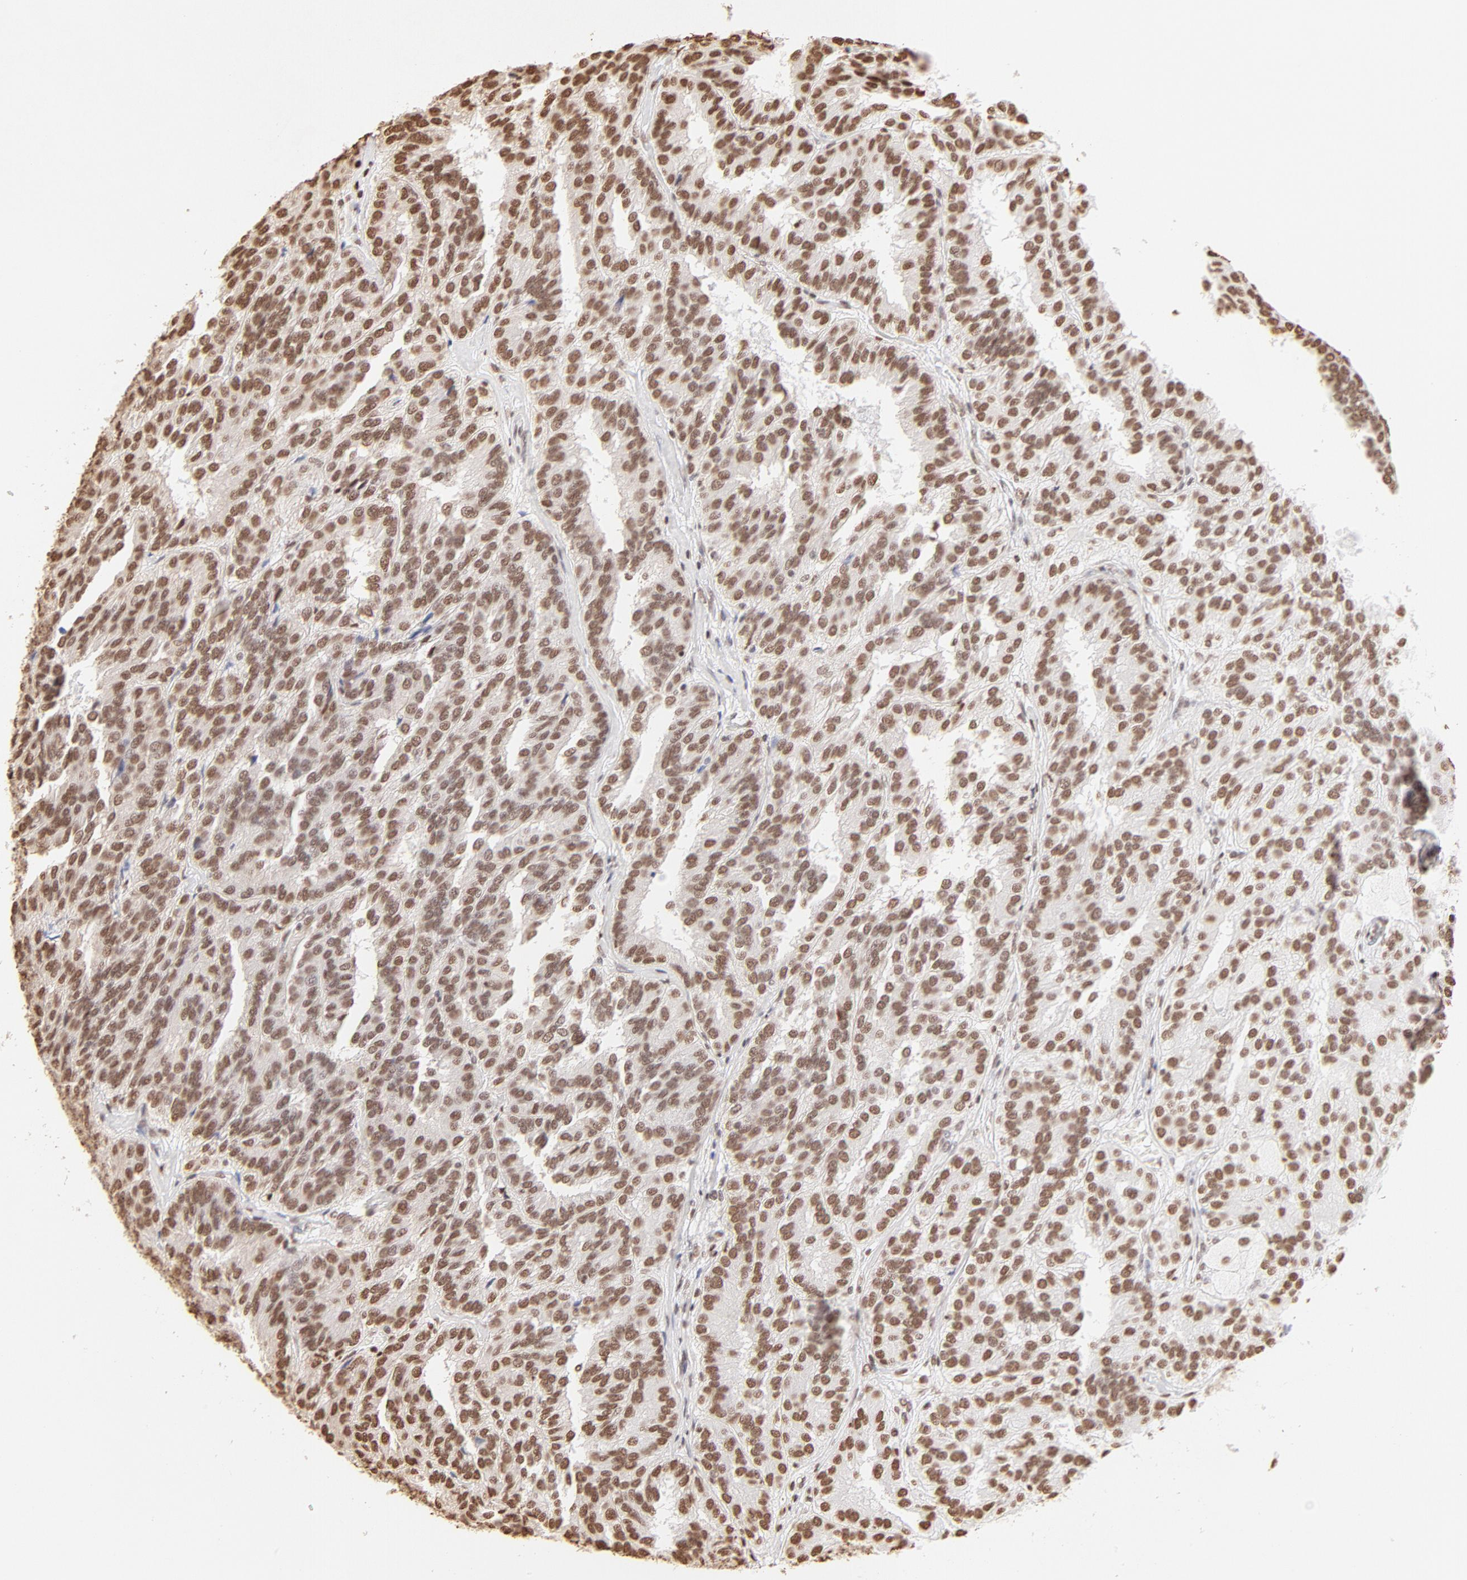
{"staining": {"intensity": "moderate", "quantity": ">75%", "location": "nuclear"}, "tissue": "renal cancer", "cell_type": "Tumor cells", "image_type": "cancer", "snomed": [{"axis": "morphology", "description": "Adenocarcinoma, NOS"}, {"axis": "topography", "description": "Kidney"}], "caption": "Immunohistochemical staining of human adenocarcinoma (renal) displays moderate nuclear protein expression in about >75% of tumor cells. (DAB (3,3'-diaminobenzidine) = brown stain, brightfield microscopy at high magnification).", "gene": "ZNF540", "patient": {"sex": "male", "age": 46}}